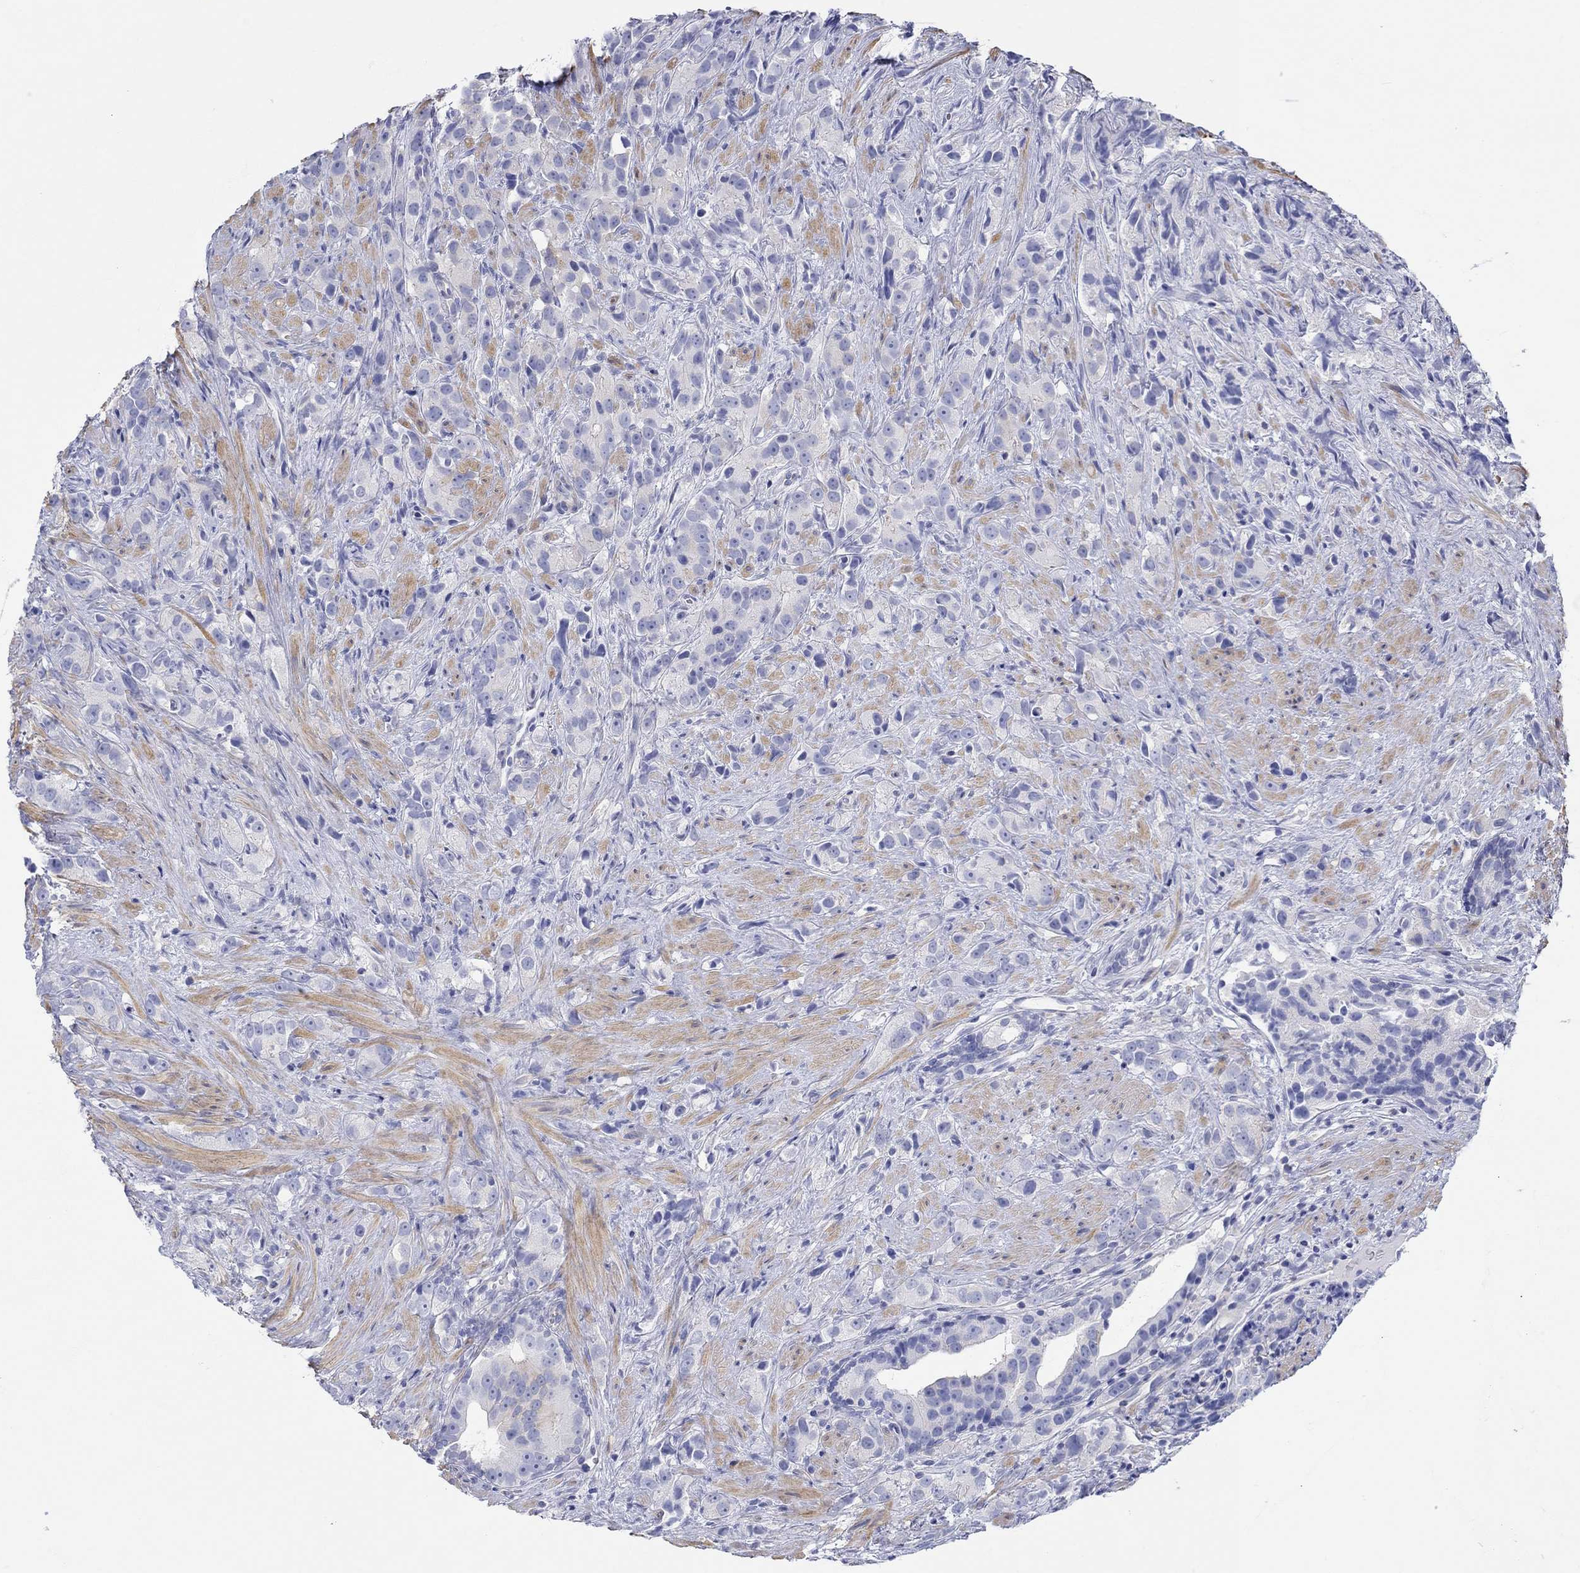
{"staining": {"intensity": "negative", "quantity": "none", "location": "none"}, "tissue": "prostate cancer", "cell_type": "Tumor cells", "image_type": "cancer", "snomed": [{"axis": "morphology", "description": "Adenocarcinoma, High grade"}, {"axis": "topography", "description": "Prostate"}], "caption": "The immunohistochemistry image has no significant positivity in tumor cells of prostate cancer (adenocarcinoma (high-grade)) tissue.", "gene": "PPIL6", "patient": {"sex": "male", "age": 90}}